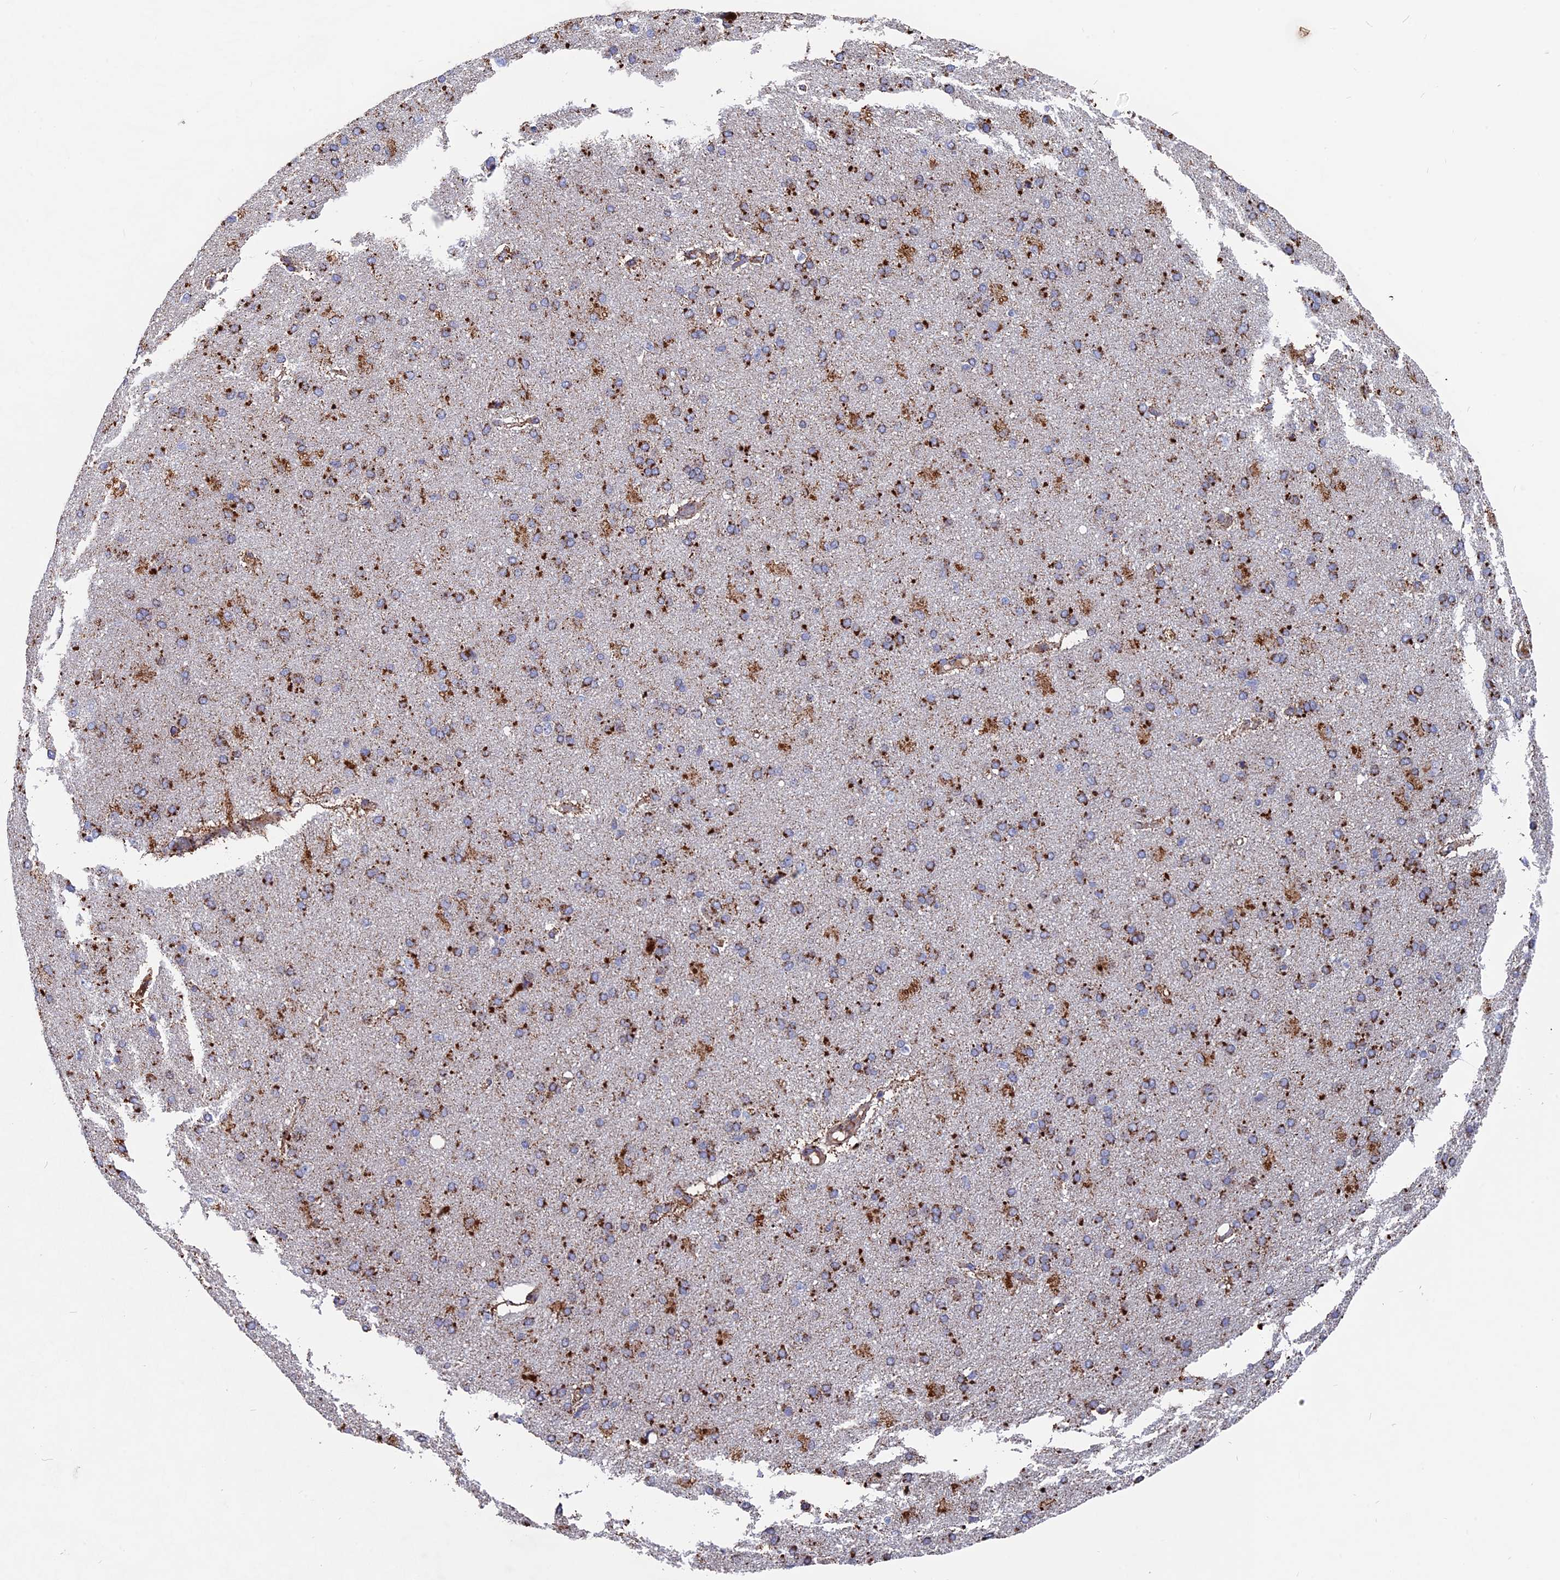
{"staining": {"intensity": "moderate", "quantity": ">75%", "location": "cytoplasmic/membranous"}, "tissue": "cerebral cortex", "cell_type": "Endothelial cells", "image_type": "normal", "snomed": [{"axis": "morphology", "description": "Normal tissue, NOS"}, {"axis": "topography", "description": "Cerebral cortex"}], "caption": "Protein staining of benign cerebral cortex displays moderate cytoplasmic/membranous expression in about >75% of endothelial cells. The staining is performed using DAB brown chromogen to label protein expression. The nuclei are counter-stained blue using hematoxylin.", "gene": "TGFA", "patient": {"sex": "male", "age": 62}}